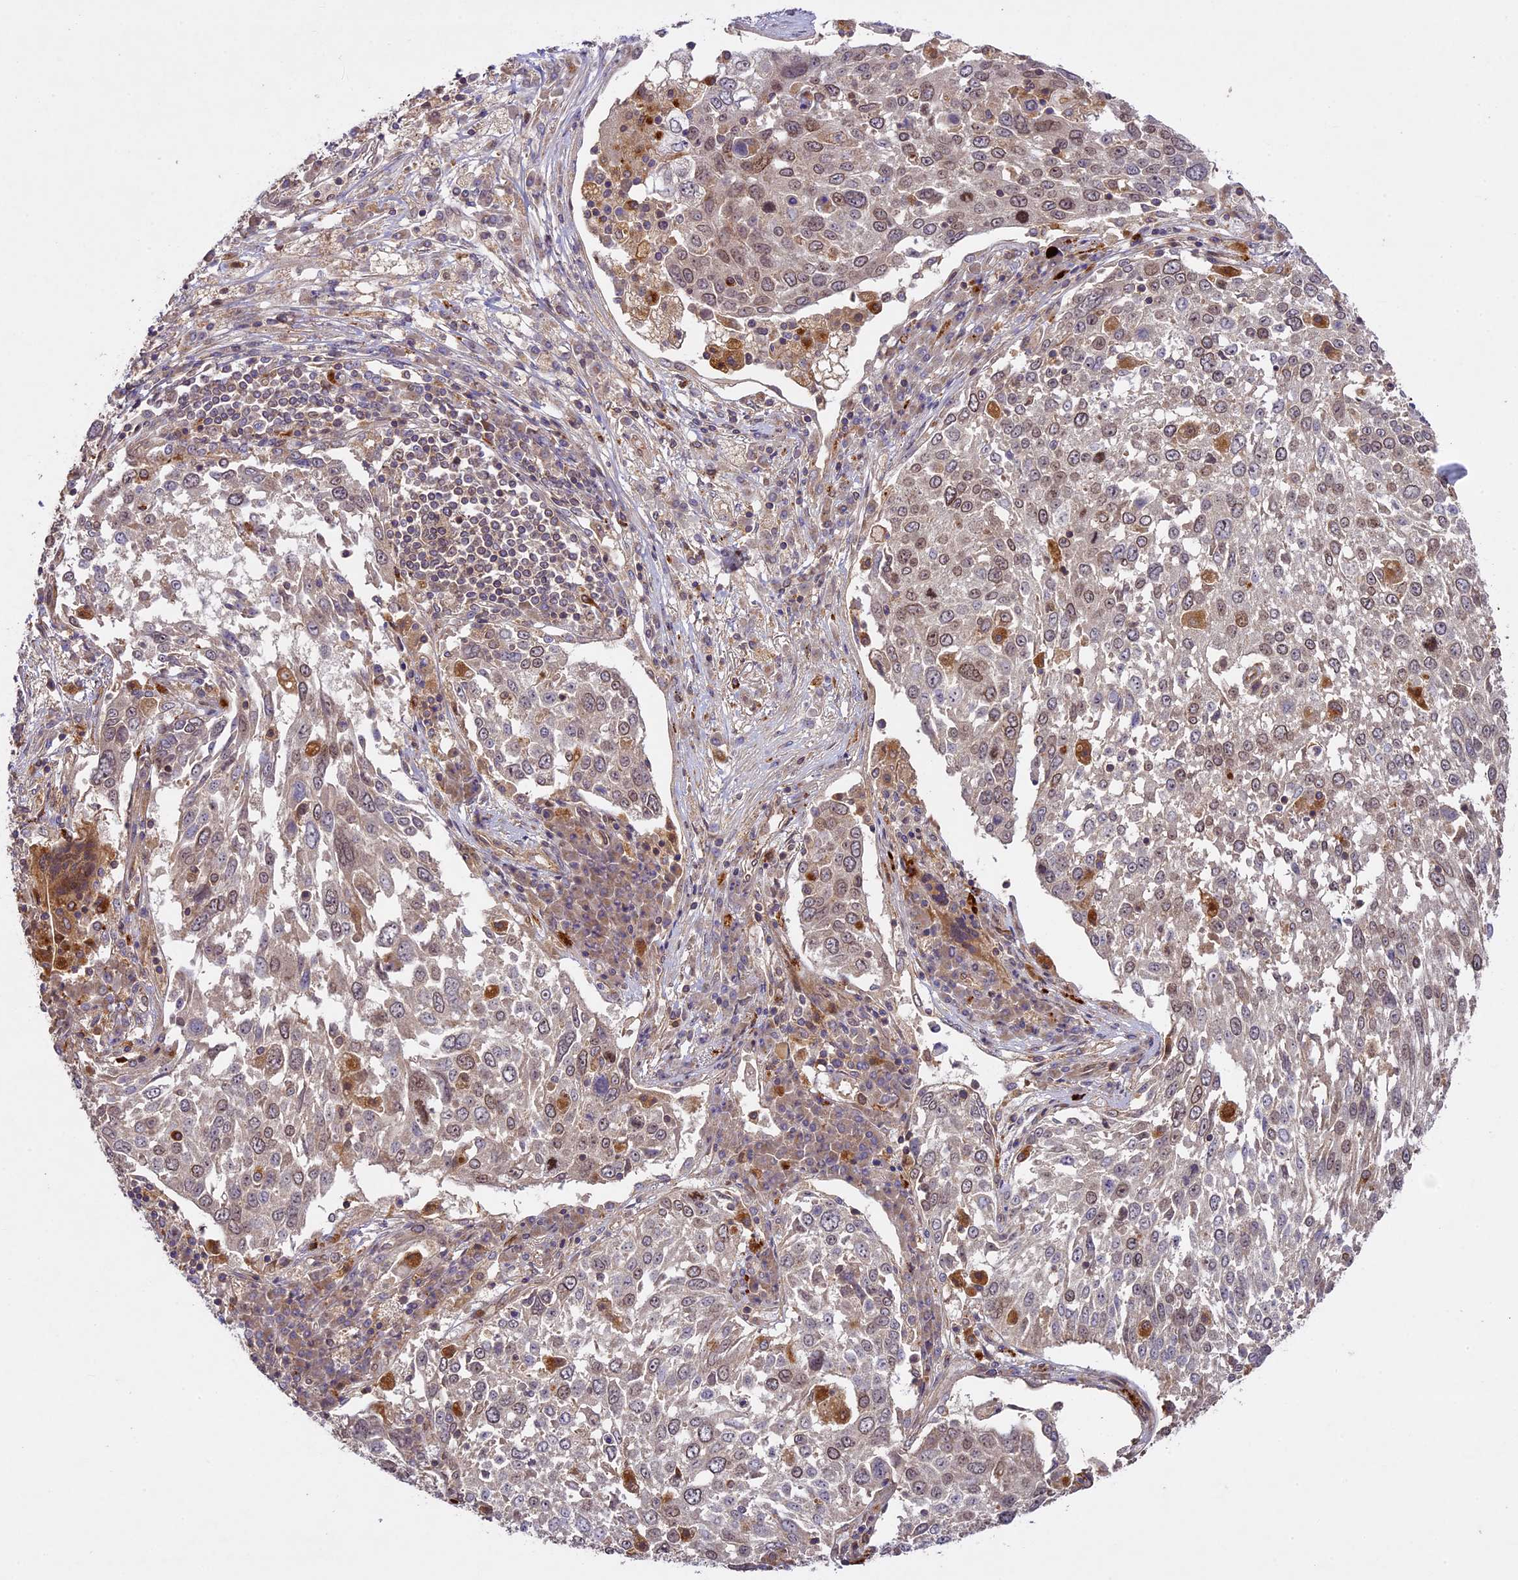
{"staining": {"intensity": "weak", "quantity": "25%-75%", "location": "cytoplasmic/membranous,nuclear"}, "tissue": "lung cancer", "cell_type": "Tumor cells", "image_type": "cancer", "snomed": [{"axis": "morphology", "description": "Squamous cell carcinoma, NOS"}, {"axis": "topography", "description": "Lung"}], "caption": "High-magnification brightfield microscopy of lung cancer (squamous cell carcinoma) stained with DAB (3,3'-diaminobenzidine) (brown) and counterstained with hematoxylin (blue). tumor cells exhibit weak cytoplasmic/membranous and nuclear positivity is appreciated in approximately25%-75% of cells. Nuclei are stained in blue.", "gene": "DGKH", "patient": {"sex": "male", "age": 65}}